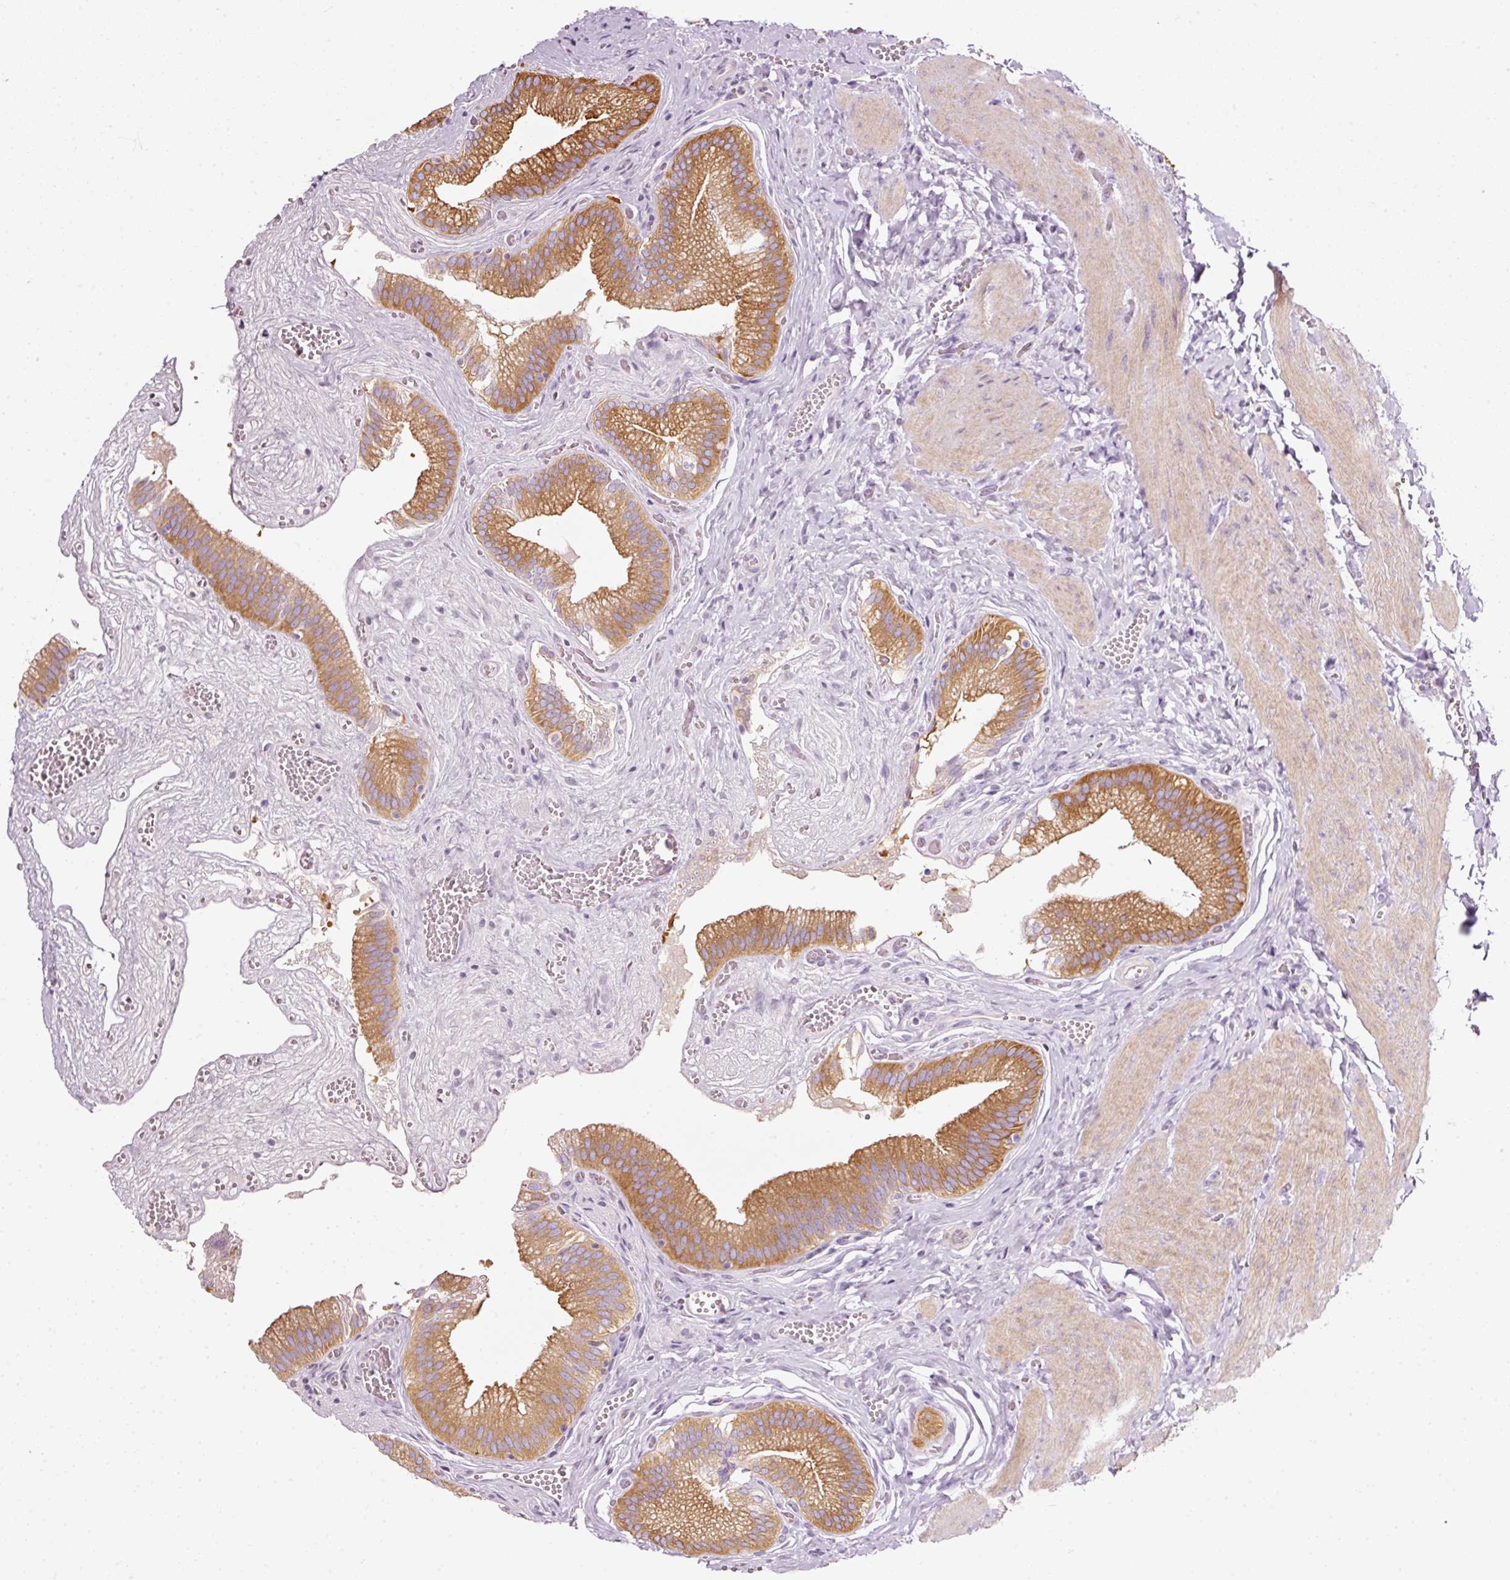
{"staining": {"intensity": "moderate", "quantity": ">75%", "location": "cytoplasmic/membranous"}, "tissue": "gallbladder", "cell_type": "Glandular cells", "image_type": "normal", "snomed": [{"axis": "morphology", "description": "Normal tissue, NOS"}, {"axis": "topography", "description": "Gallbladder"}, {"axis": "topography", "description": "Peripheral nerve tissue"}], "caption": "The histopathology image exhibits immunohistochemical staining of normal gallbladder. There is moderate cytoplasmic/membranous expression is identified in approximately >75% of glandular cells.", "gene": "PDXDC1", "patient": {"sex": "male", "age": 17}}